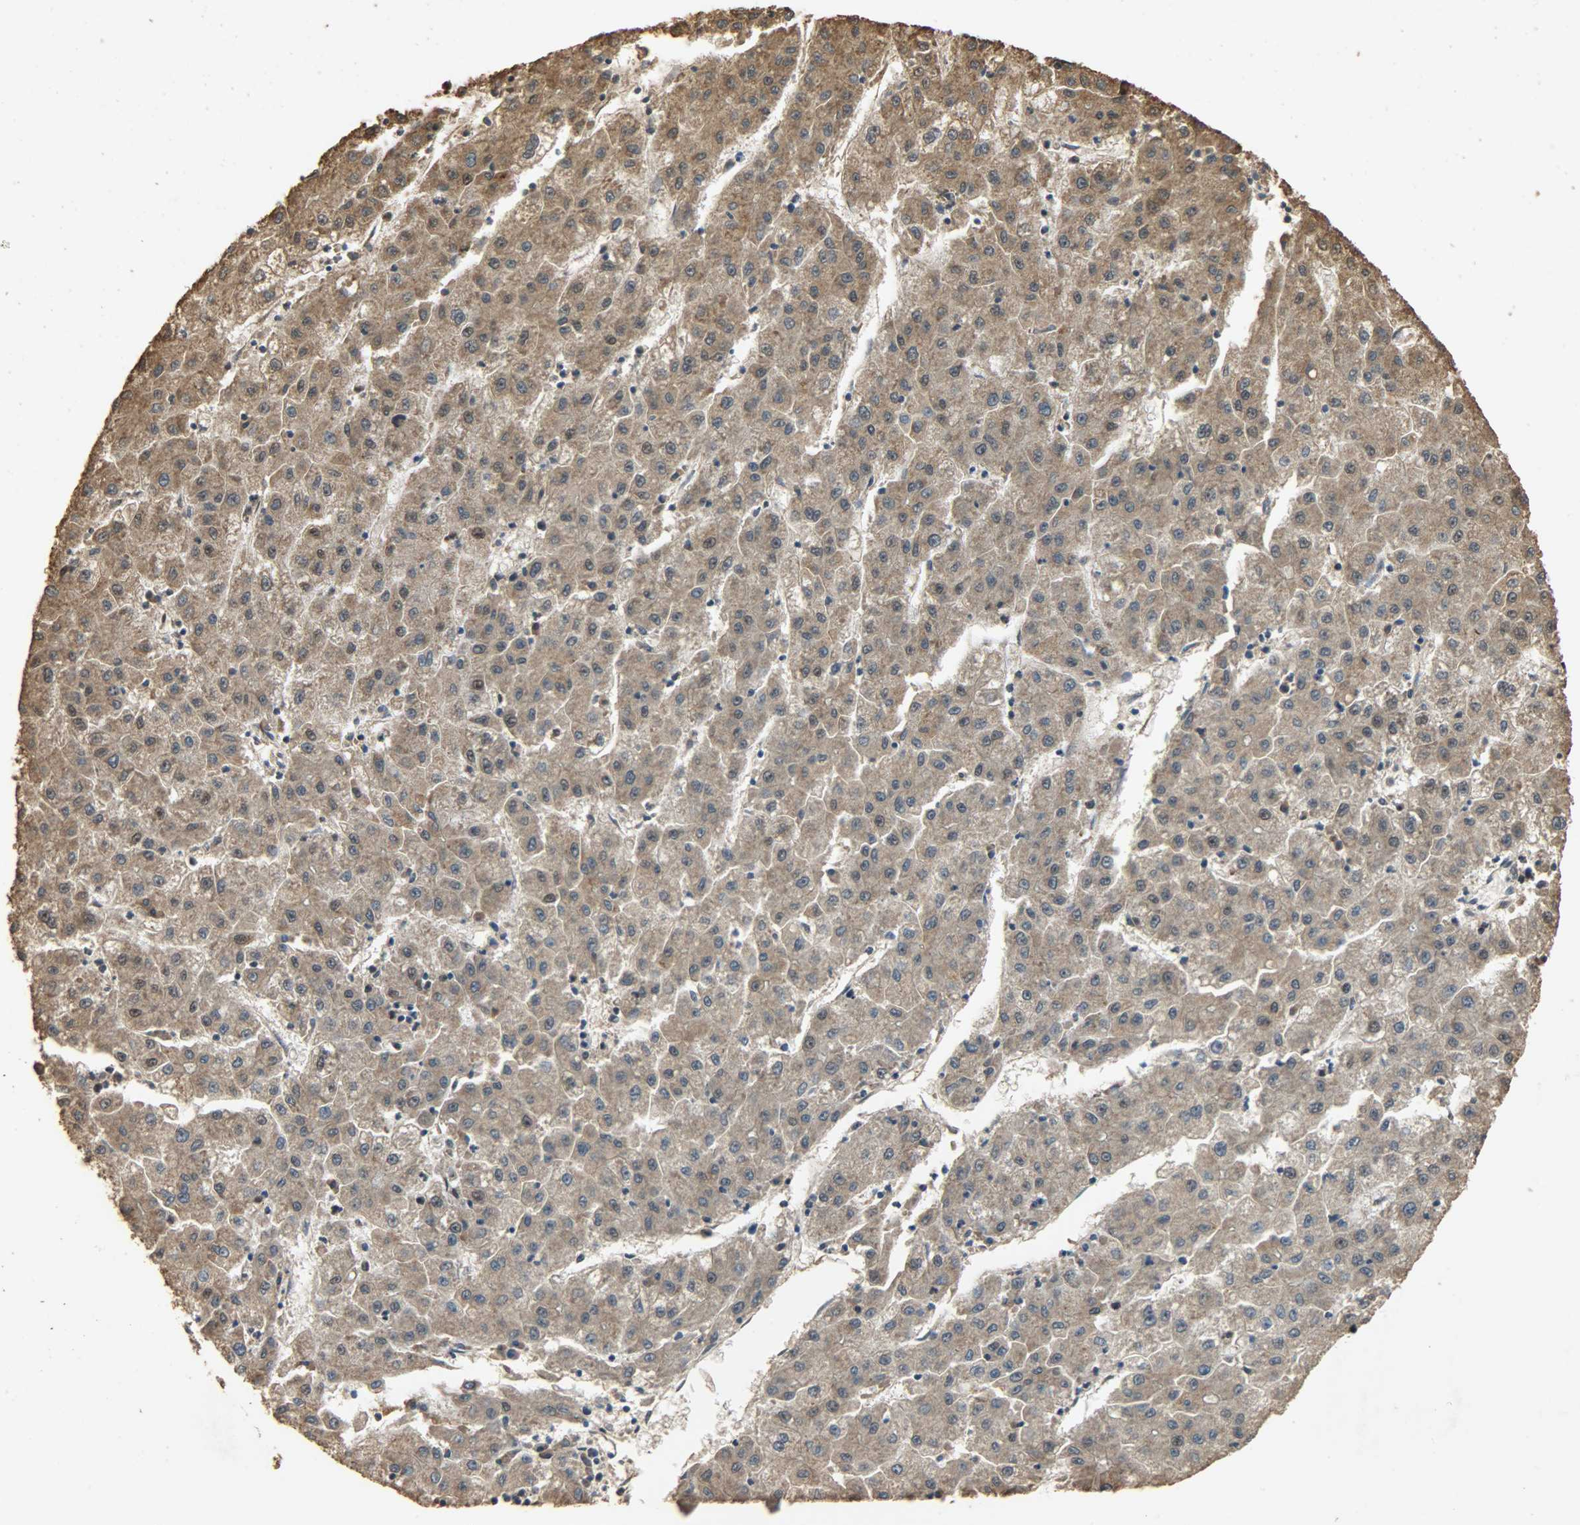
{"staining": {"intensity": "weak", "quantity": ">75%", "location": "cytoplasmic/membranous"}, "tissue": "liver cancer", "cell_type": "Tumor cells", "image_type": "cancer", "snomed": [{"axis": "morphology", "description": "Carcinoma, Hepatocellular, NOS"}, {"axis": "topography", "description": "Liver"}], "caption": "The micrograph shows a brown stain indicating the presence of a protein in the cytoplasmic/membranous of tumor cells in liver cancer.", "gene": "CCNT2", "patient": {"sex": "male", "age": 72}}